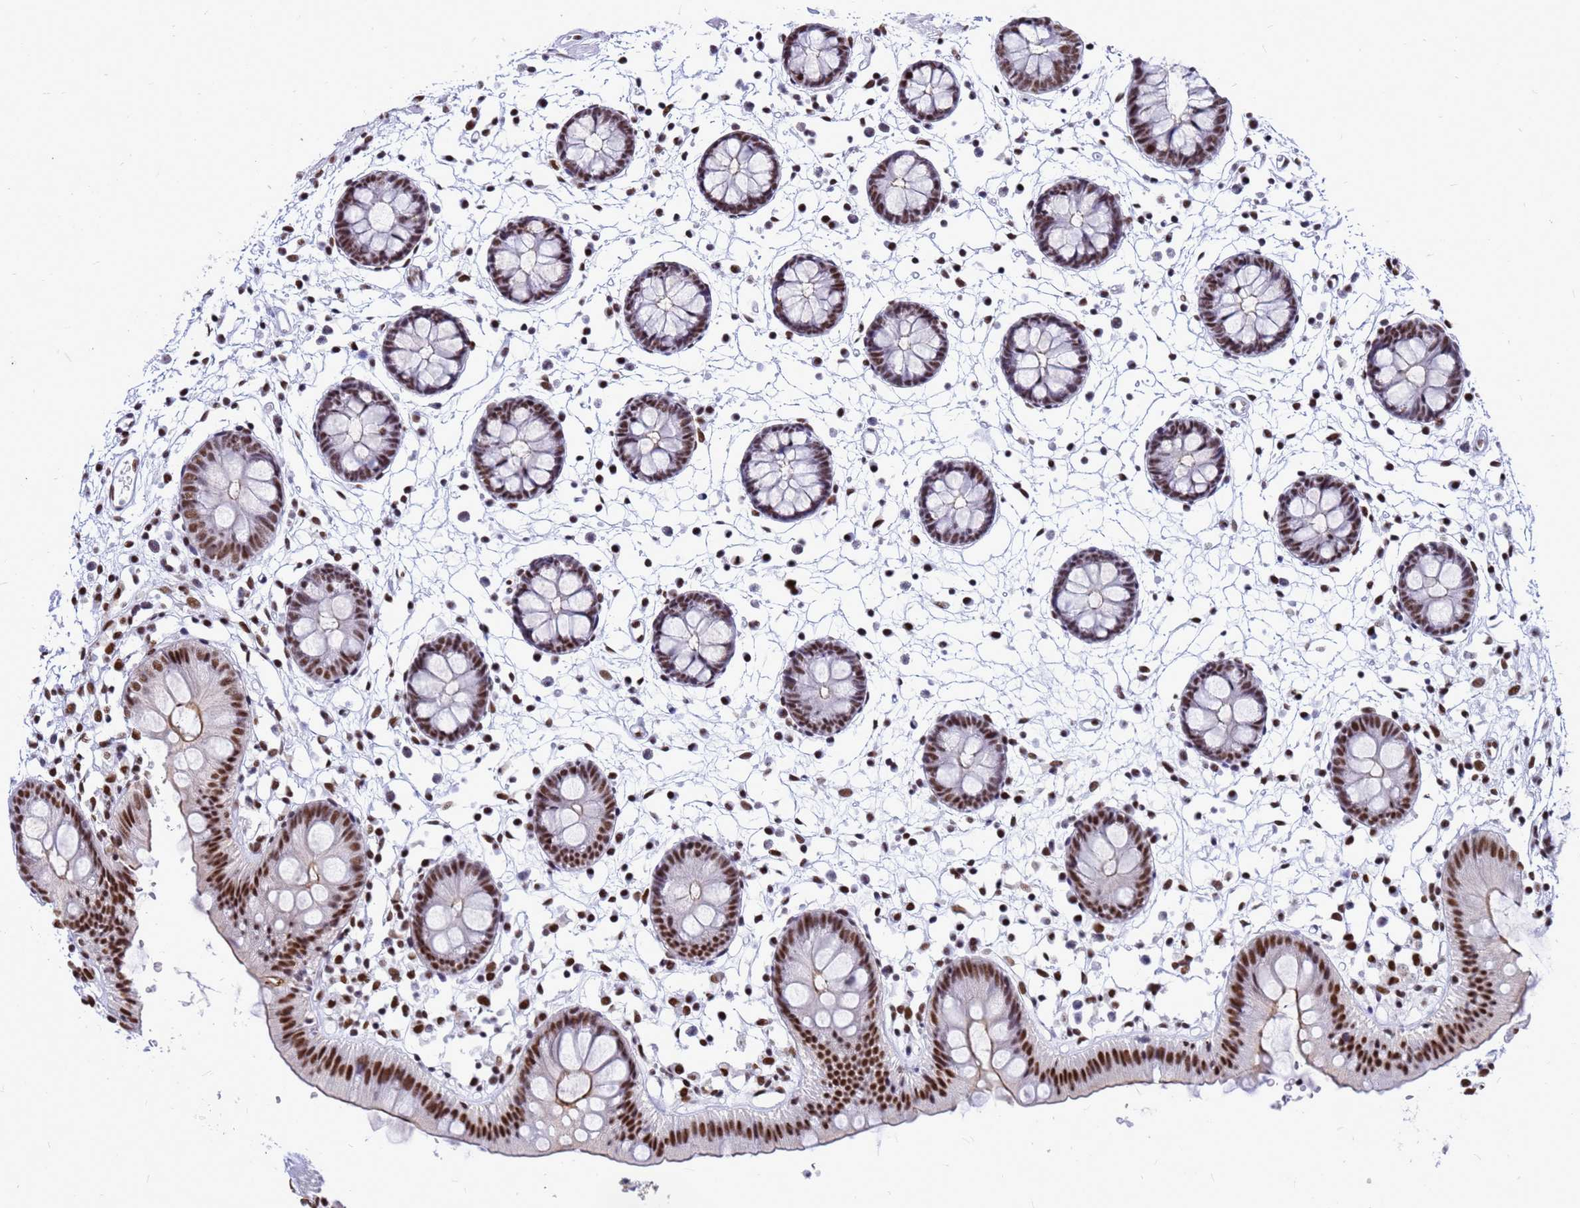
{"staining": {"intensity": "moderate", "quantity": ">75%", "location": "nuclear"}, "tissue": "colon", "cell_type": "Endothelial cells", "image_type": "normal", "snomed": [{"axis": "morphology", "description": "Normal tissue, NOS"}, {"axis": "topography", "description": "Colon"}], "caption": "Brown immunohistochemical staining in unremarkable colon reveals moderate nuclear positivity in about >75% of endothelial cells. The staining was performed using DAB (3,3'-diaminobenzidine) to visualize the protein expression in brown, while the nuclei were stained in blue with hematoxylin (Magnification: 20x).", "gene": "SART3", "patient": {"sex": "male", "age": 56}}